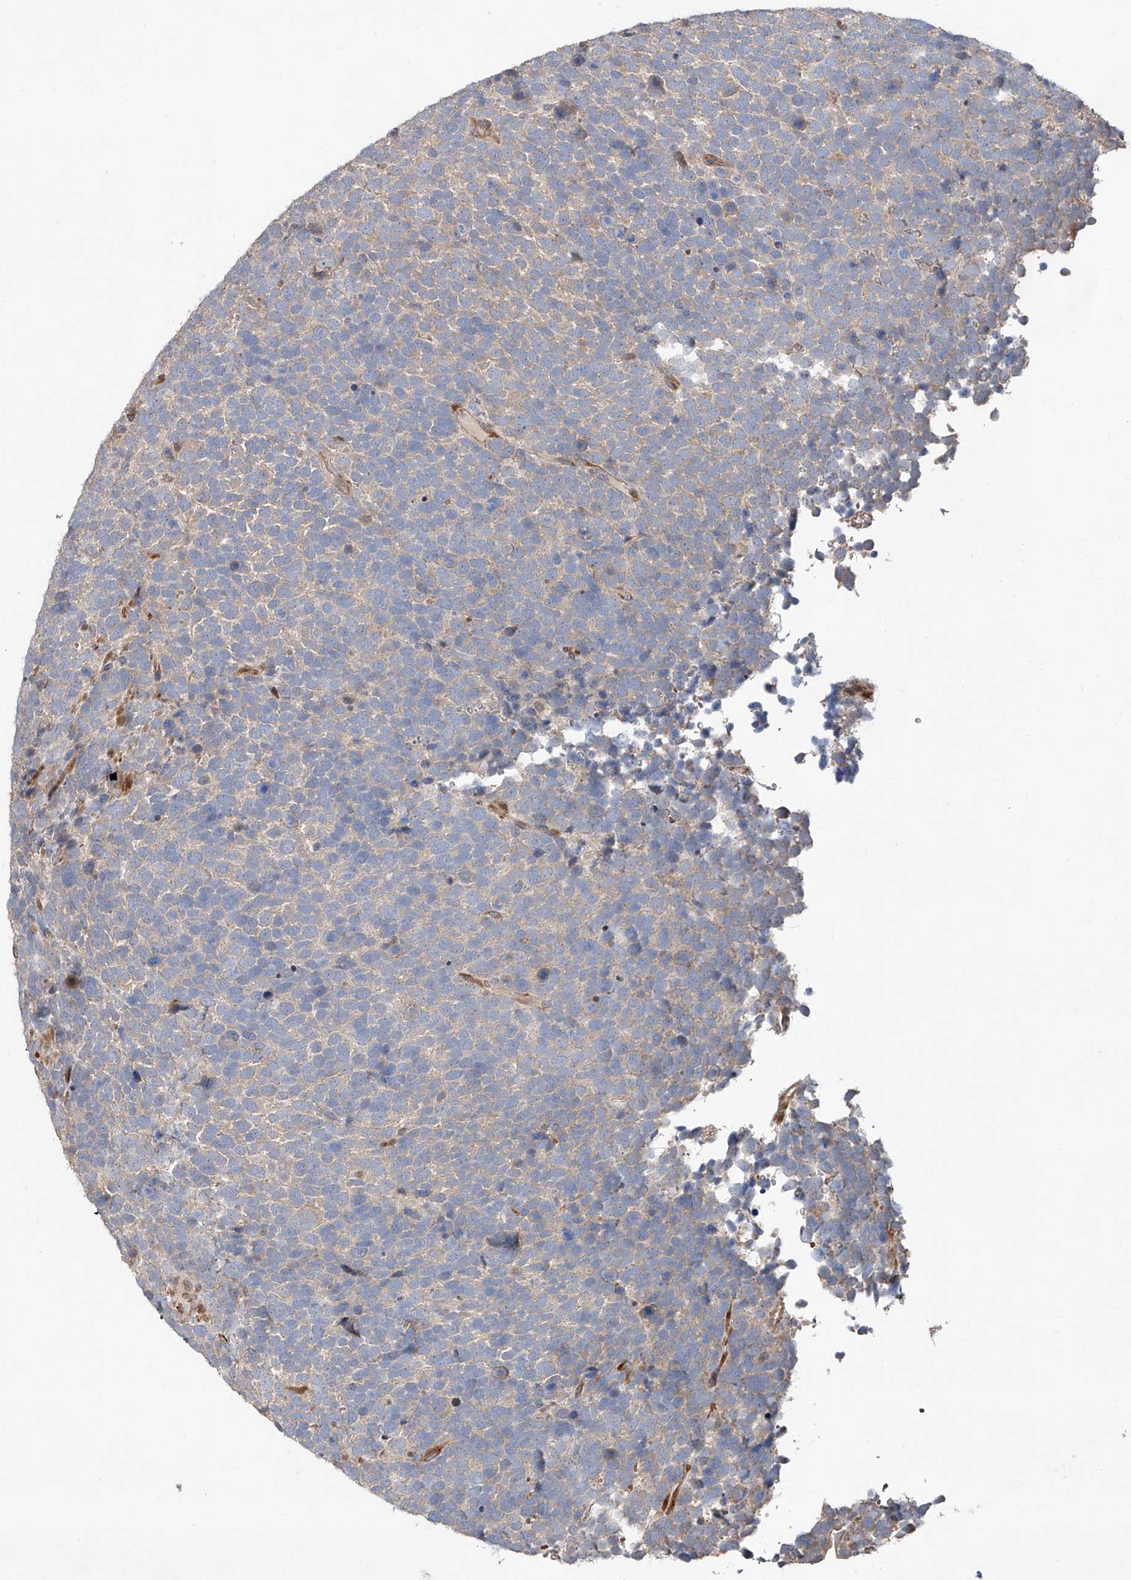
{"staining": {"intensity": "negative", "quantity": "none", "location": "none"}, "tissue": "urothelial cancer", "cell_type": "Tumor cells", "image_type": "cancer", "snomed": [{"axis": "morphology", "description": "Urothelial carcinoma, High grade"}, {"axis": "topography", "description": "Urinary bladder"}], "caption": "A high-resolution micrograph shows IHC staining of urothelial cancer, which displays no significant expression in tumor cells. Nuclei are stained in blue.", "gene": "USF3", "patient": {"sex": "female", "age": 82}}